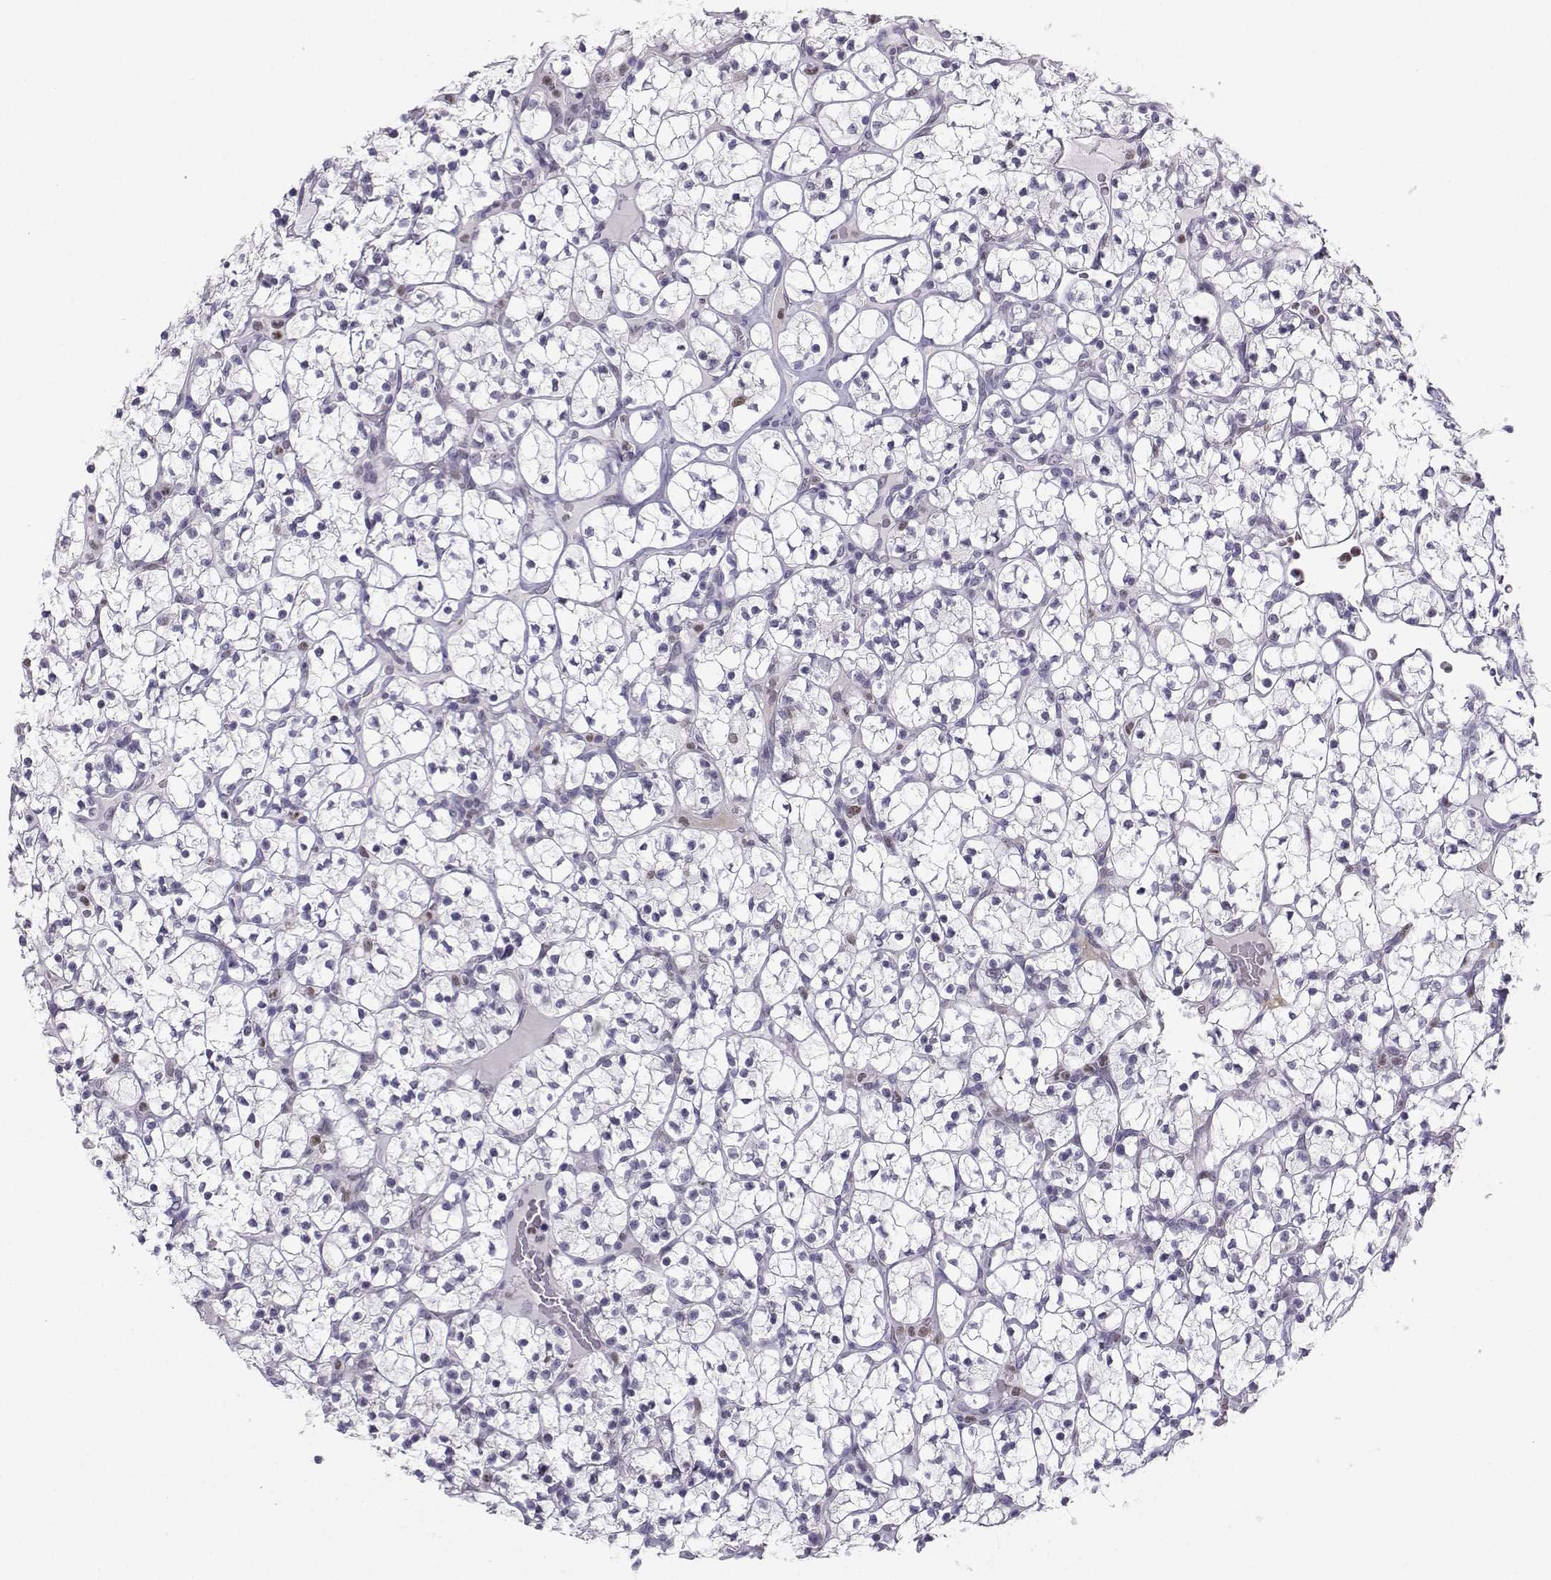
{"staining": {"intensity": "negative", "quantity": "none", "location": "none"}, "tissue": "renal cancer", "cell_type": "Tumor cells", "image_type": "cancer", "snomed": [{"axis": "morphology", "description": "Adenocarcinoma, NOS"}, {"axis": "topography", "description": "Kidney"}], "caption": "This is an immunohistochemistry micrograph of renal cancer. There is no expression in tumor cells.", "gene": "TEDC2", "patient": {"sex": "female", "age": 89}}